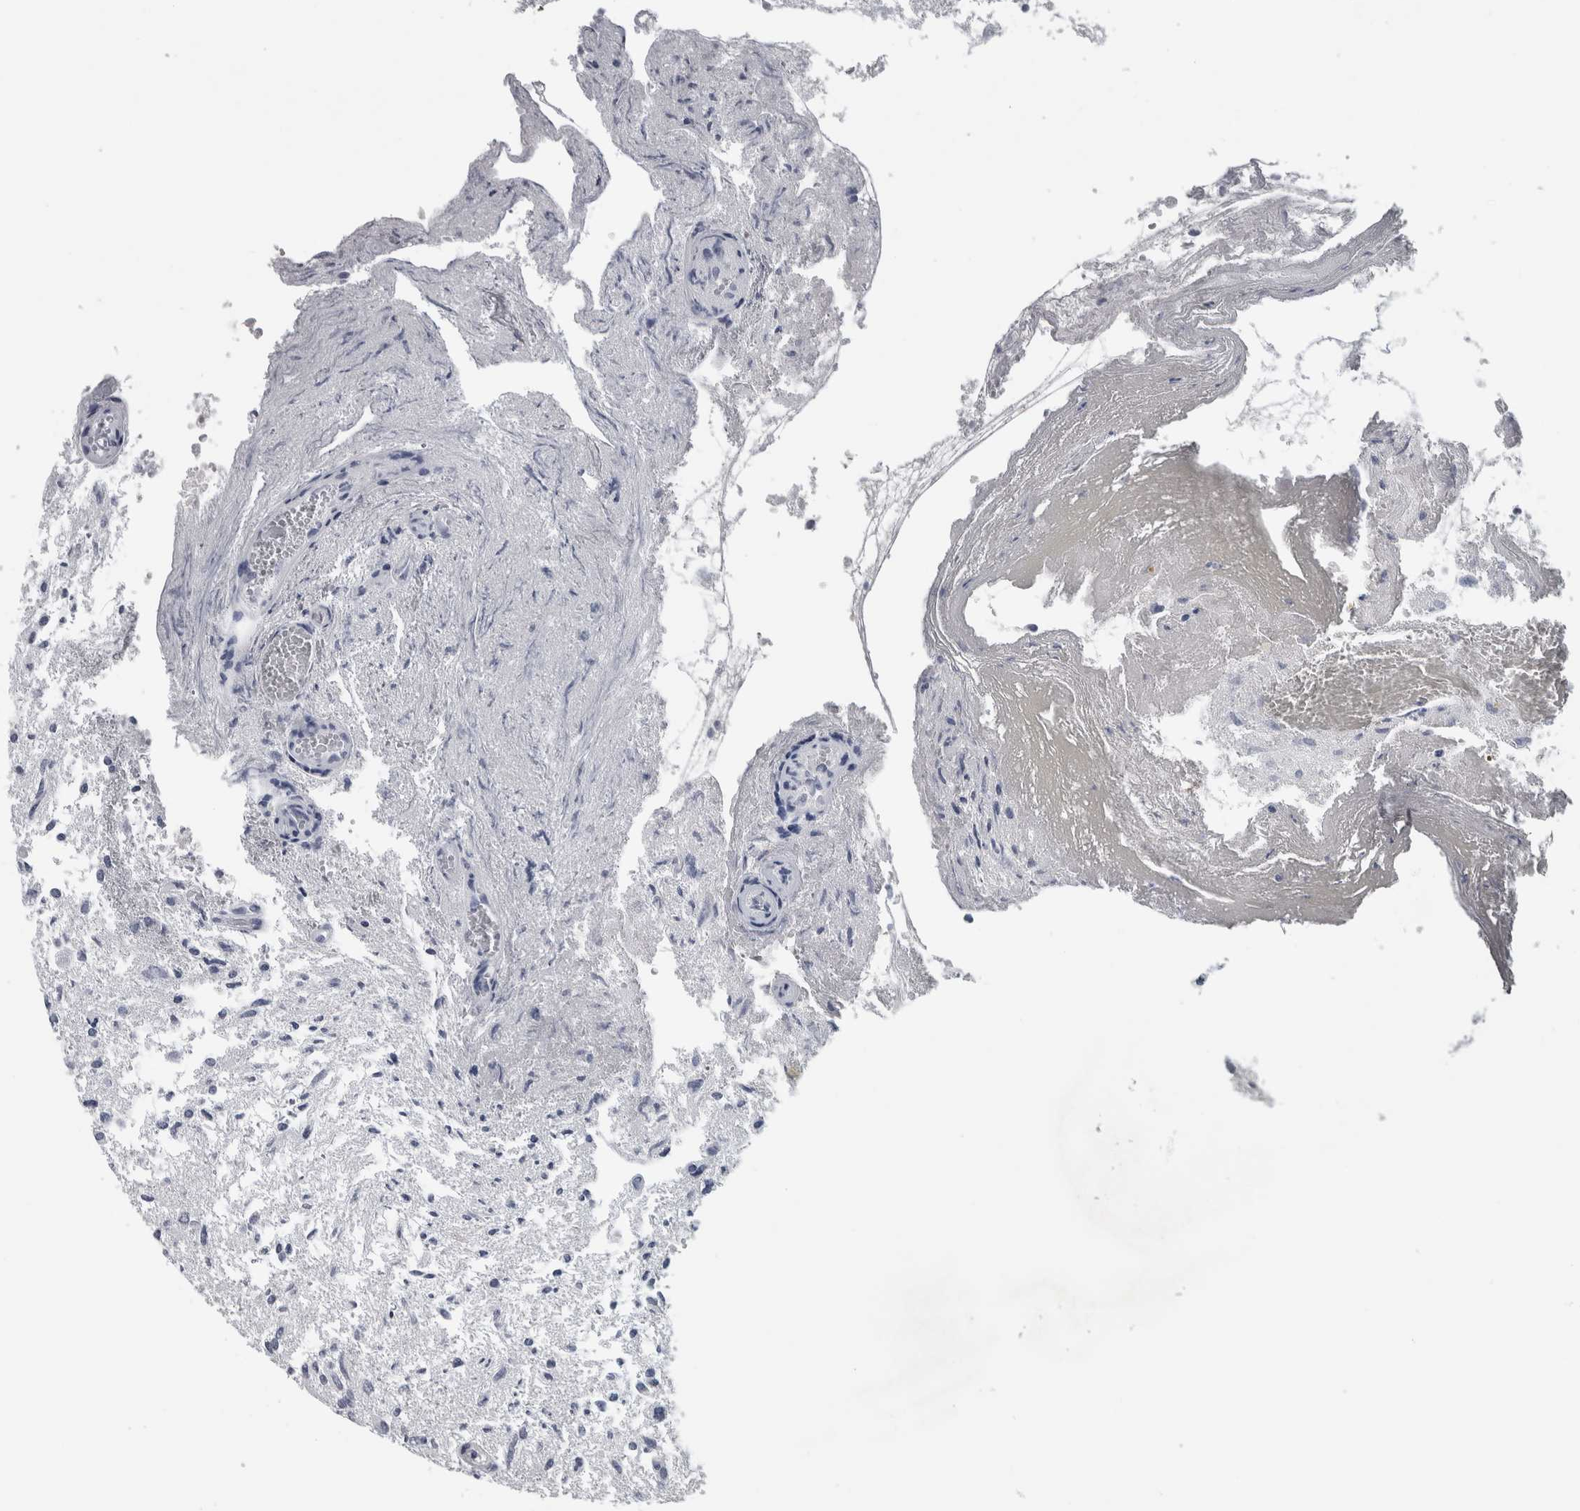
{"staining": {"intensity": "negative", "quantity": "none", "location": "none"}, "tissue": "glioma", "cell_type": "Tumor cells", "image_type": "cancer", "snomed": [{"axis": "morphology", "description": "Glioma, malignant, High grade"}, {"axis": "topography", "description": "Brain"}], "caption": "IHC micrograph of neoplastic tissue: glioma stained with DAB (3,3'-diaminobenzidine) exhibits no significant protein expression in tumor cells.", "gene": "NAPRT", "patient": {"sex": "female", "age": 59}}